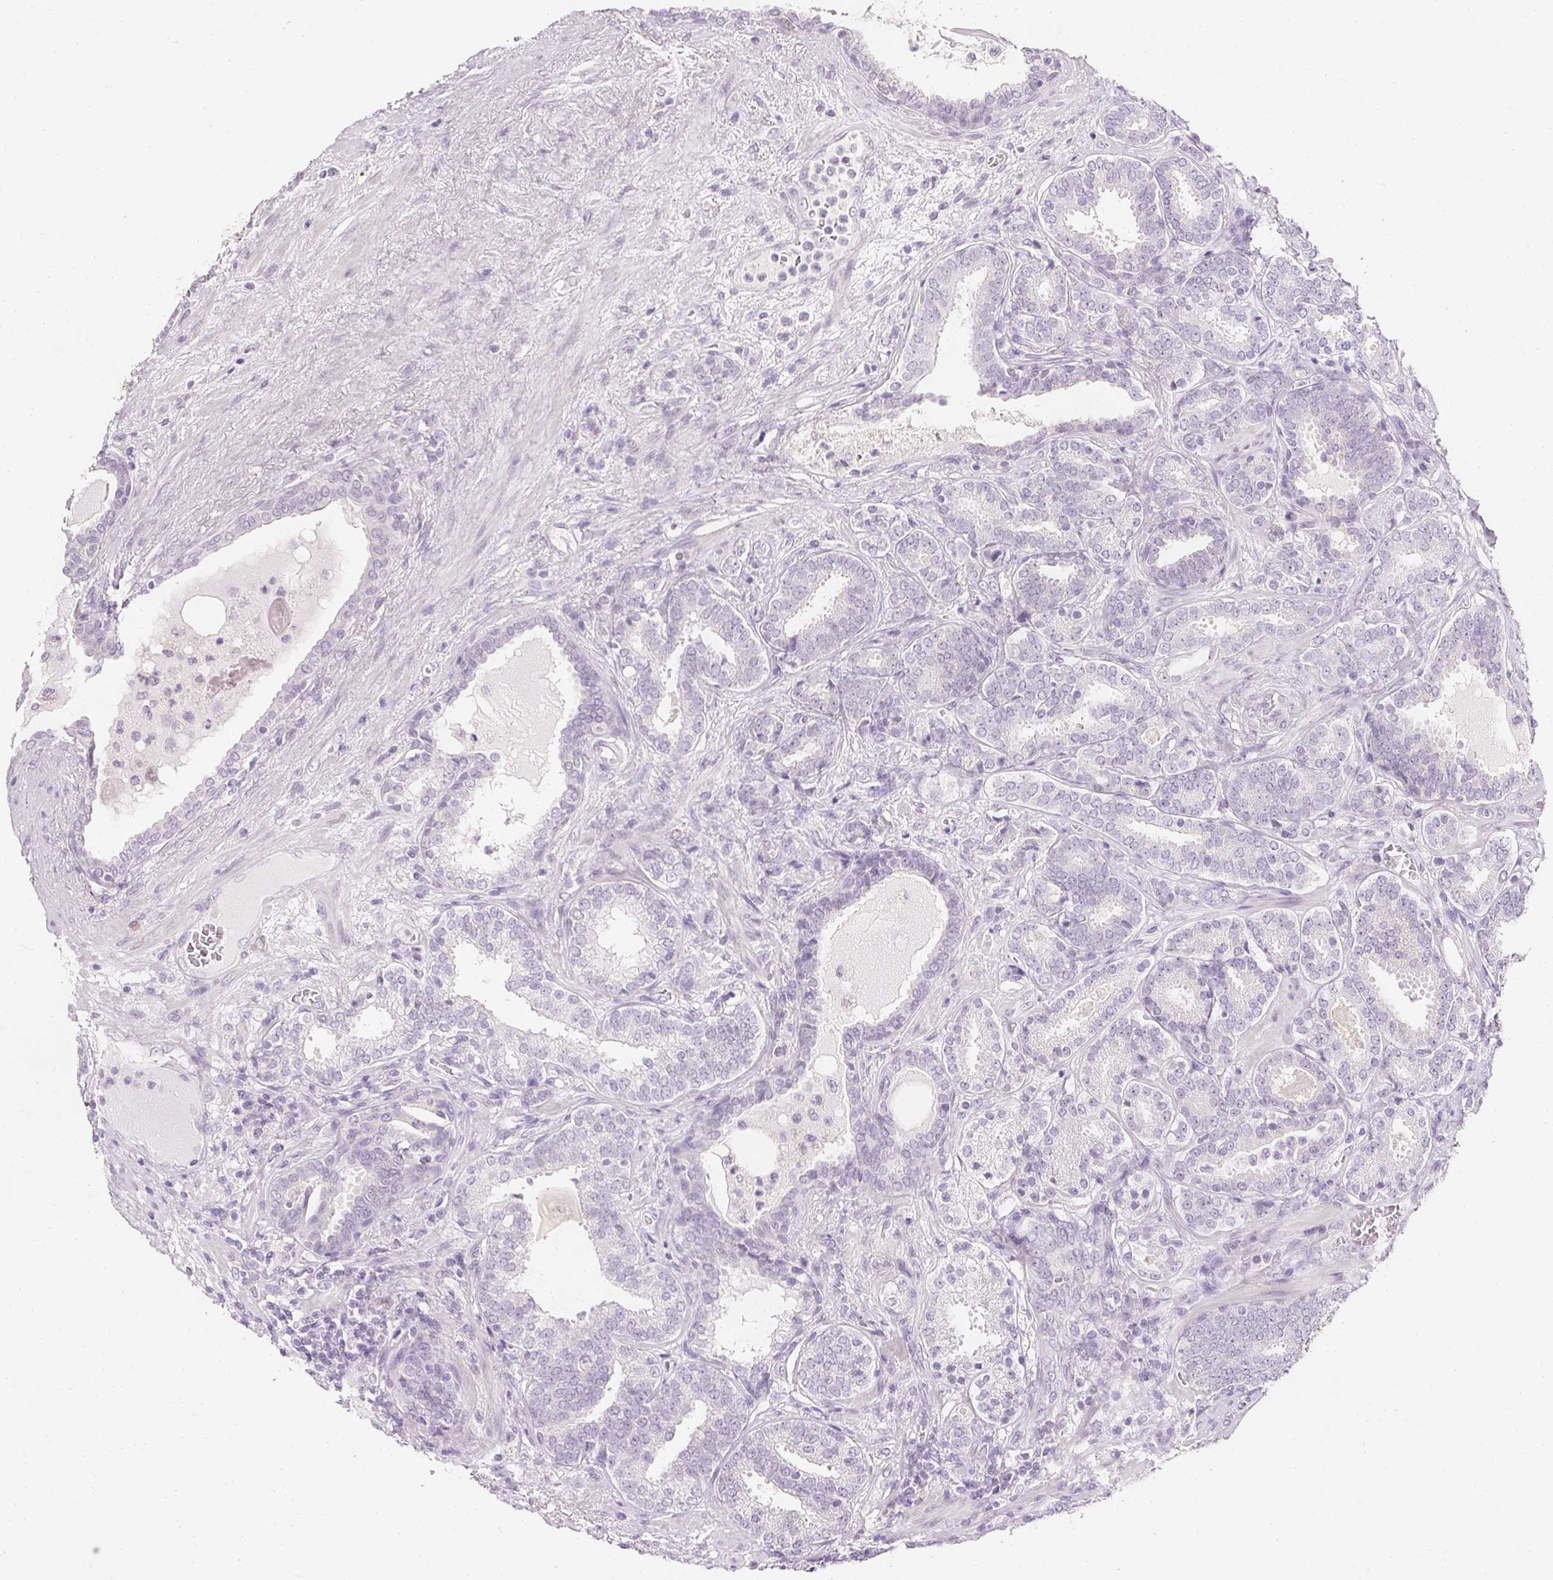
{"staining": {"intensity": "negative", "quantity": "none", "location": "none"}, "tissue": "prostate cancer", "cell_type": "Tumor cells", "image_type": "cancer", "snomed": [{"axis": "morphology", "description": "Adenocarcinoma, High grade"}, {"axis": "topography", "description": "Prostate"}], "caption": "The micrograph exhibits no significant expression in tumor cells of high-grade adenocarcinoma (prostate).", "gene": "ELAVL3", "patient": {"sex": "male", "age": 65}}